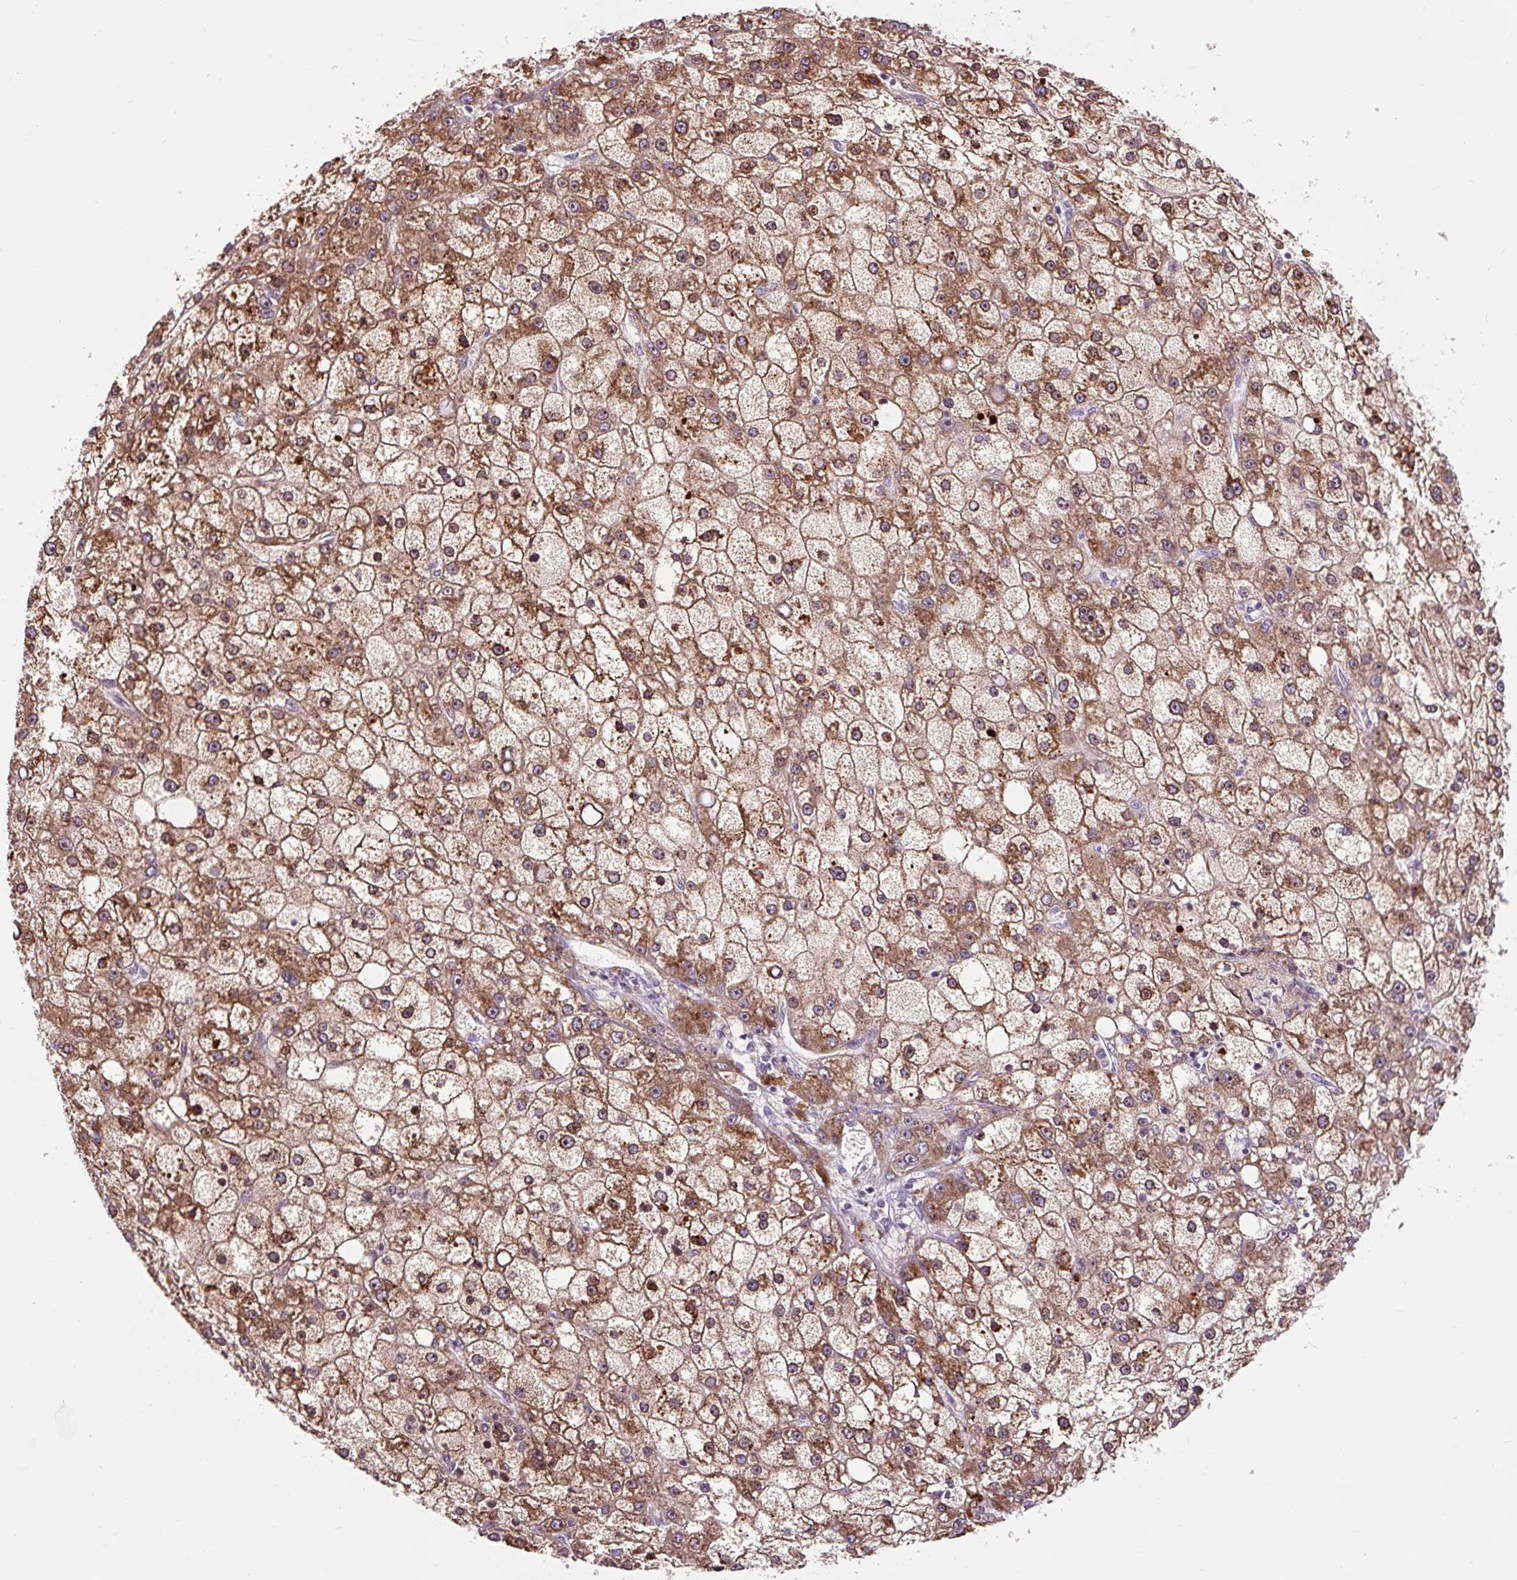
{"staining": {"intensity": "moderate", "quantity": ">75%", "location": "cytoplasmic/membranous"}, "tissue": "liver cancer", "cell_type": "Tumor cells", "image_type": "cancer", "snomed": [{"axis": "morphology", "description": "Carcinoma, Hepatocellular, NOS"}, {"axis": "topography", "description": "Liver"}], "caption": "The micrograph exhibits staining of liver hepatocellular carcinoma, revealing moderate cytoplasmic/membranous protein positivity (brown color) within tumor cells.", "gene": "CISD3", "patient": {"sex": "male", "age": 67}}